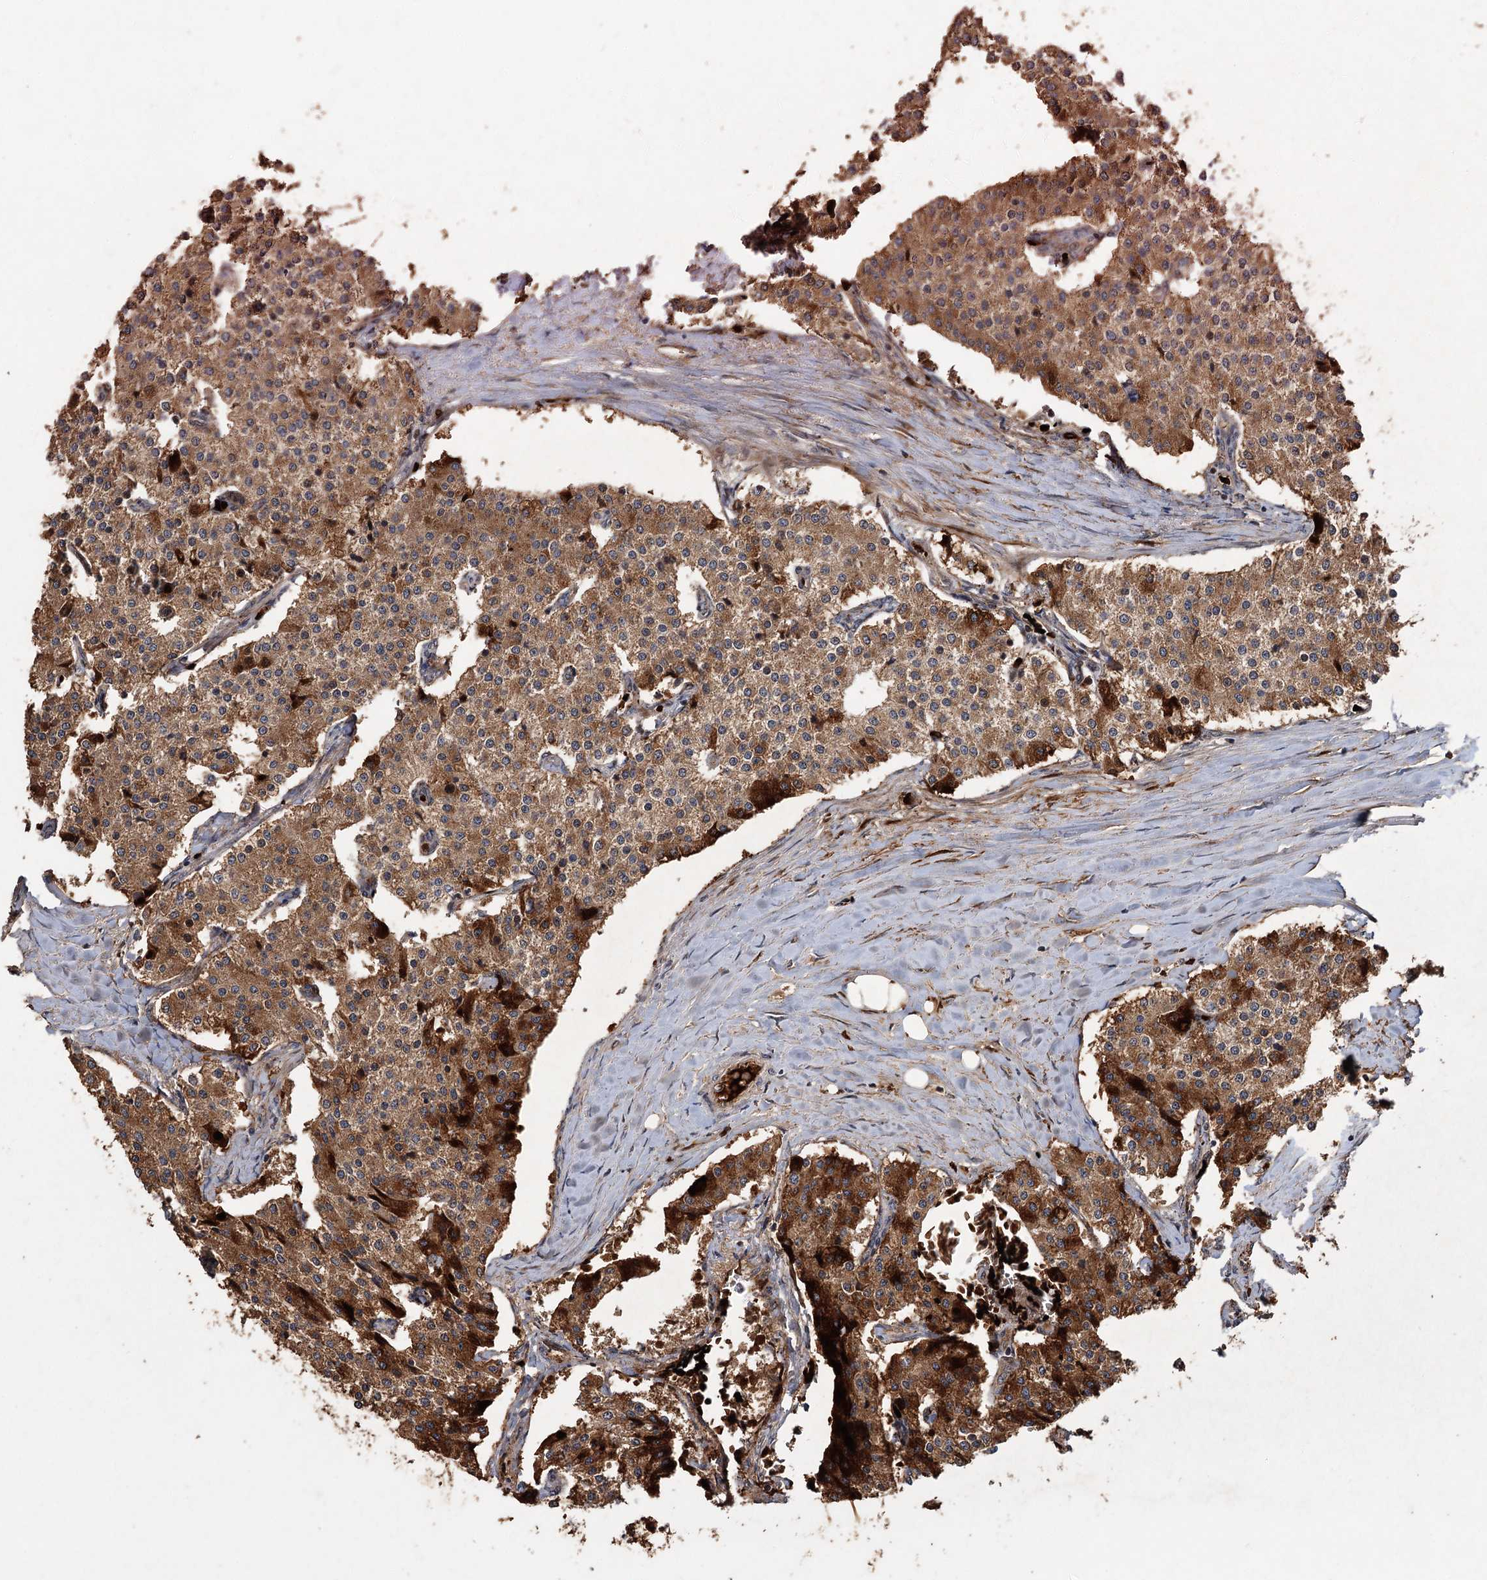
{"staining": {"intensity": "moderate", "quantity": ">75%", "location": "cytoplasmic/membranous"}, "tissue": "carcinoid", "cell_type": "Tumor cells", "image_type": "cancer", "snomed": [{"axis": "morphology", "description": "Carcinoid, malignant, NOS"}, {"axis": "topography", "description": "Colon"}], "caption": "DAB (3,3'-diaminobenzidine) immunohistochemical staining of carcinoid displays moderate cytoplasmic/membranous protein positivity in about >75% of tumor cells.", "gene": "KANSL2", "patient": {"sex": "female", "age": 52}}